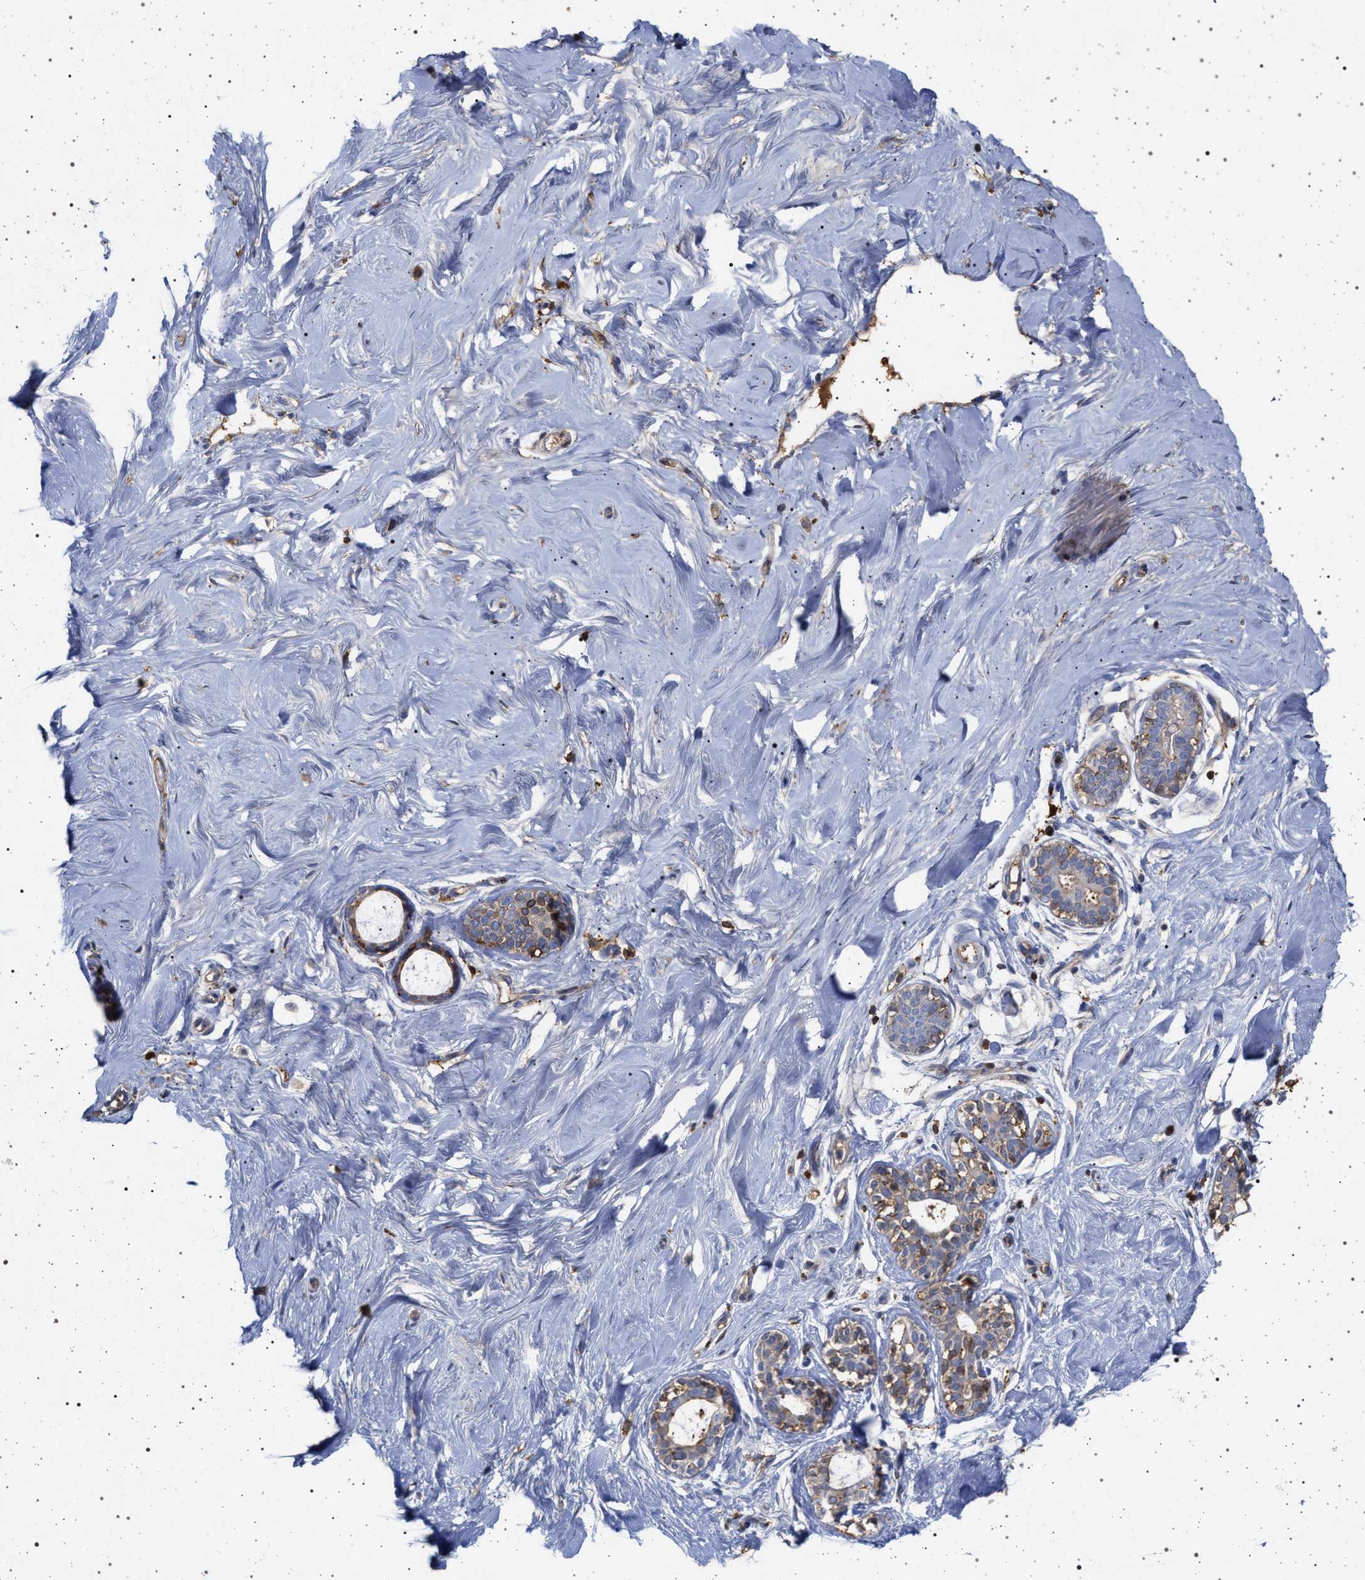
{"staining": {"intensity": "moderate", "quantity": ">75%", "location": "cytoplasmic/membranous"}, "tissue": "breast", "cell_type": "Adipocytes", "image_type": "normal", "snomed": [{"axis": "morphology", "description": "Normal tissue, NOS"}, {"axis": "topography", "description": "Breast"}], "caption": "Protein analysis of normal breast demonstrates moderate cytoplasmic/membranous expression in approximately >75% of adipocytes. (brown staining indicates protein expression, while blue staining denotes nuclei).", "gene": "PLG", "patient": {"sex": "female", "age": 23}}